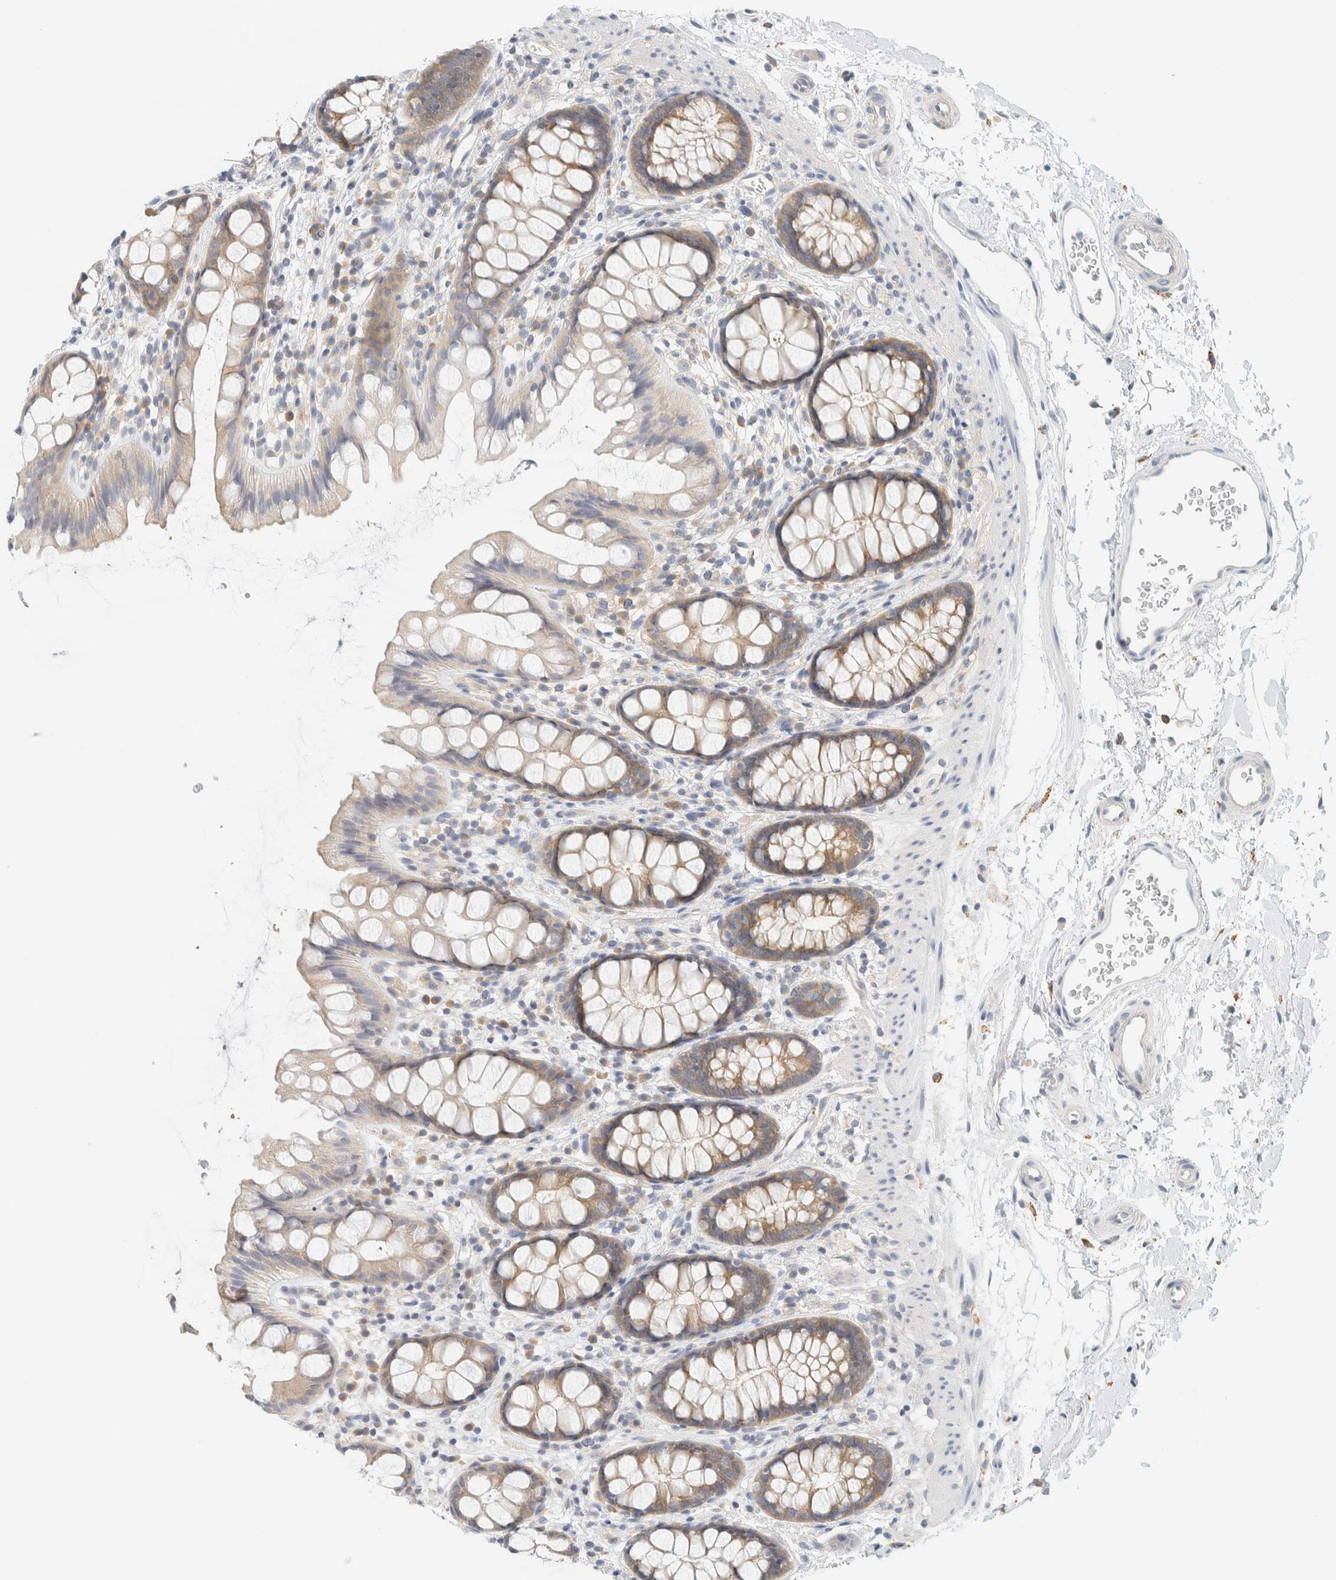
{"staining": {"intensity": "moderate", "quantity": ">75%", "location": "cytoplasmic/membranous"}, "tissue": "rectum", "cell_type": "Glandular cells", "image_type": "normal", "snomed": [{"axis": "morphology", "description": "Normal tissue, NOS"}, {"axis": "topography", "description": "Rectum"}], "caption": "Moderate cytoplasmic/membranous expression for a protein is appreciated in about >75% of glandular cells of normal rectum using IHC.", "gene": "AARSD1", "patient": {"sex": "female", "age": 65}}